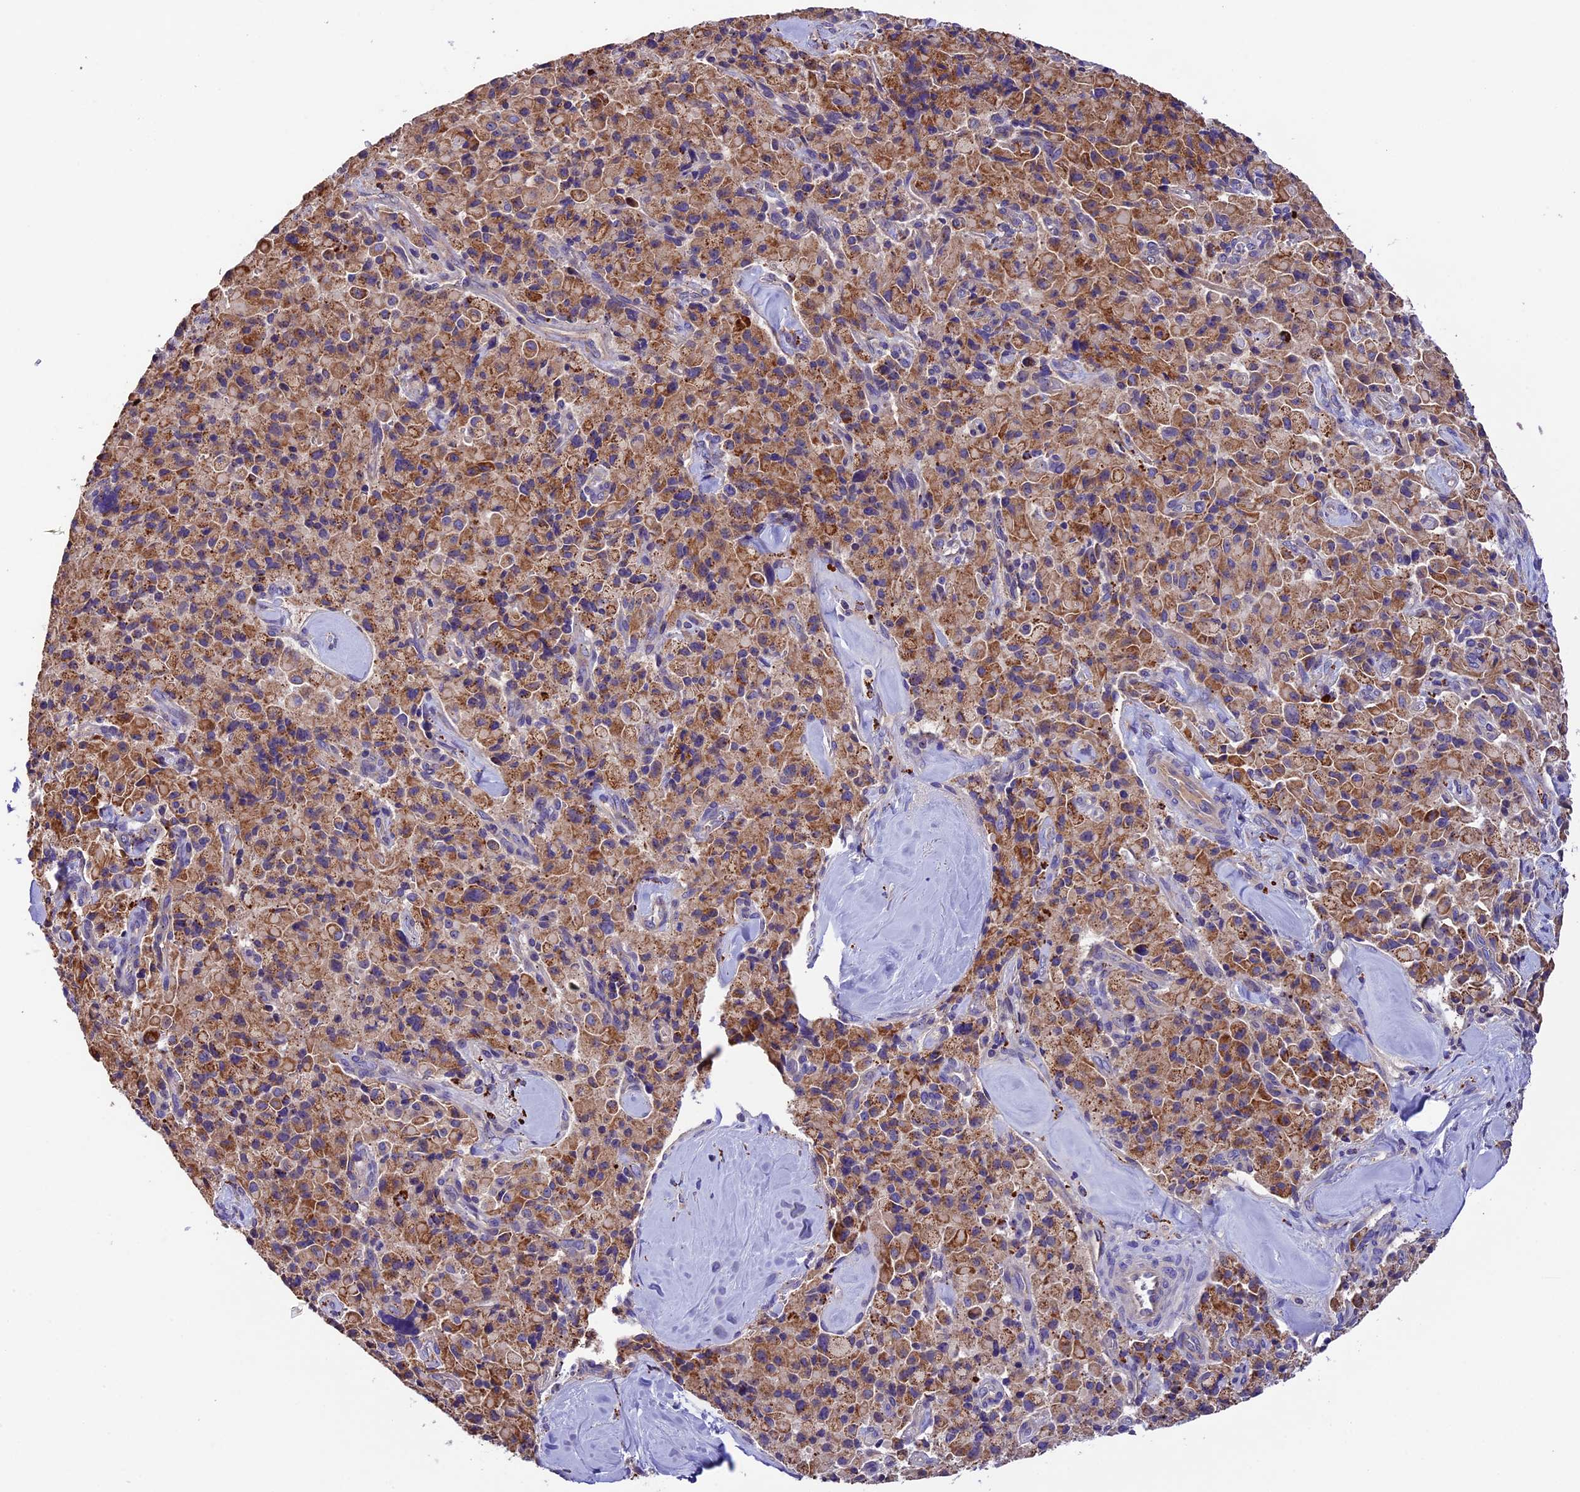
{"staining": {"intensity": "moderate", "quantity": ">75%", "location": "cytoplasmic/membranous"}, "tissue": "pancreatic cancer", "cell_type": "Tumor cells", "image_type": "cancer", "snomed": [{"axis": "morphology", "description": "Adenocarcinoma, NOS"}, {"axis": "topography", "description": "Pancreas"}], "caption": "A micrograph of pancreatic cancer stained for a protein exhibits moderate cytoplasmic/membranous brown staining in tumor cells.", "gene": "METTL22", "patient": {"sex": "male", "age": 65}}